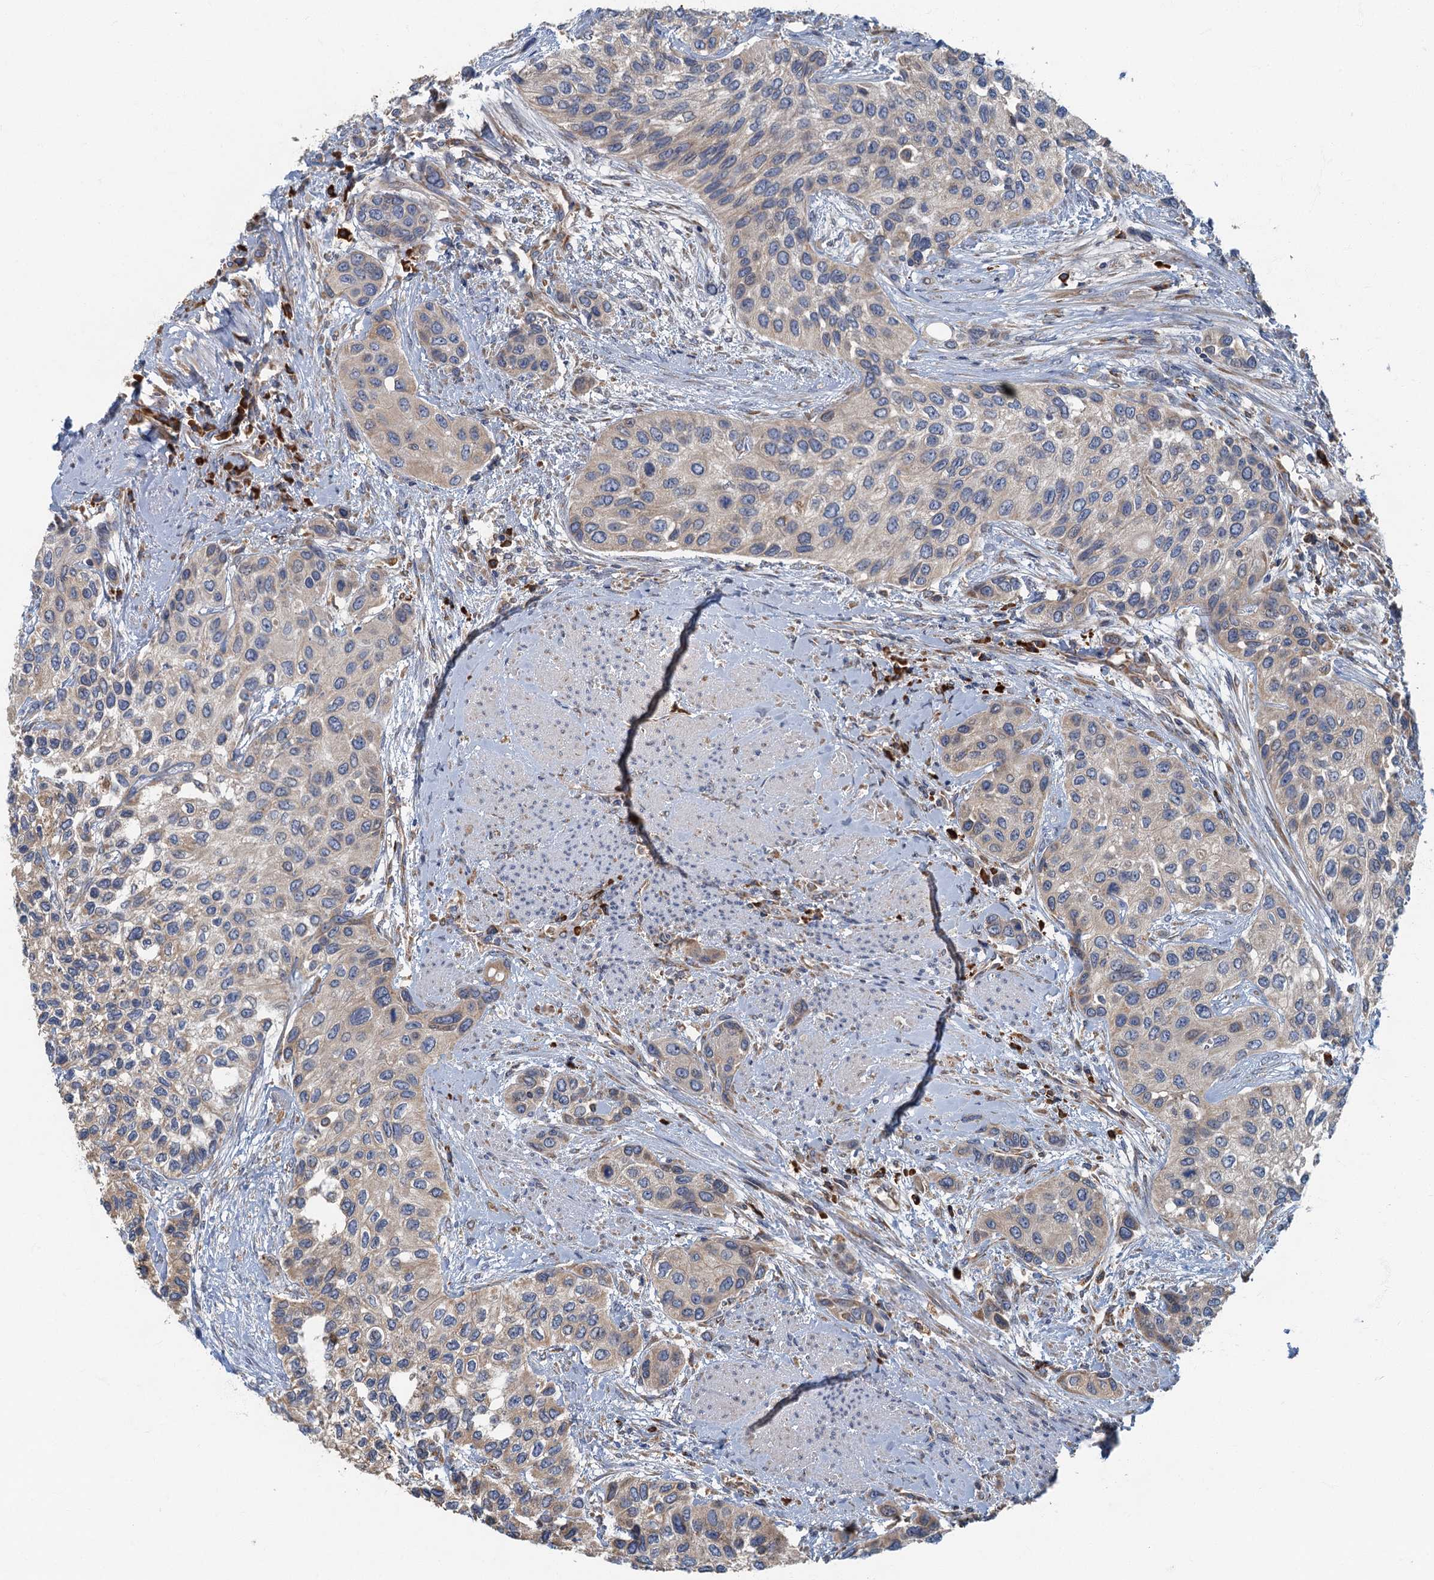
{"staining": {"intensity": "negative", "quantity": "none", "location": "none"}, "tissue": "urothelial cancer", "cell_type": "Tumor cells", "image_type": "cancer", "snomed": [{"axis": "morphology", "description": "Normal tissue, NOS"}, {"axis": "morphology", "description": "Urothelial carcinoma, High grade"}, {"axis": "topography", "description": "Vascular tissue"}, {"axis": "topography", "description": "Urinary bladder"}], "caption": "A photomicrograph of high-grade urothelial carcinoma stained for a protein reveals no brown staining in tumor cells.", "gene": "SPDYC", "patient": {"sex": "female", "age": 56}}